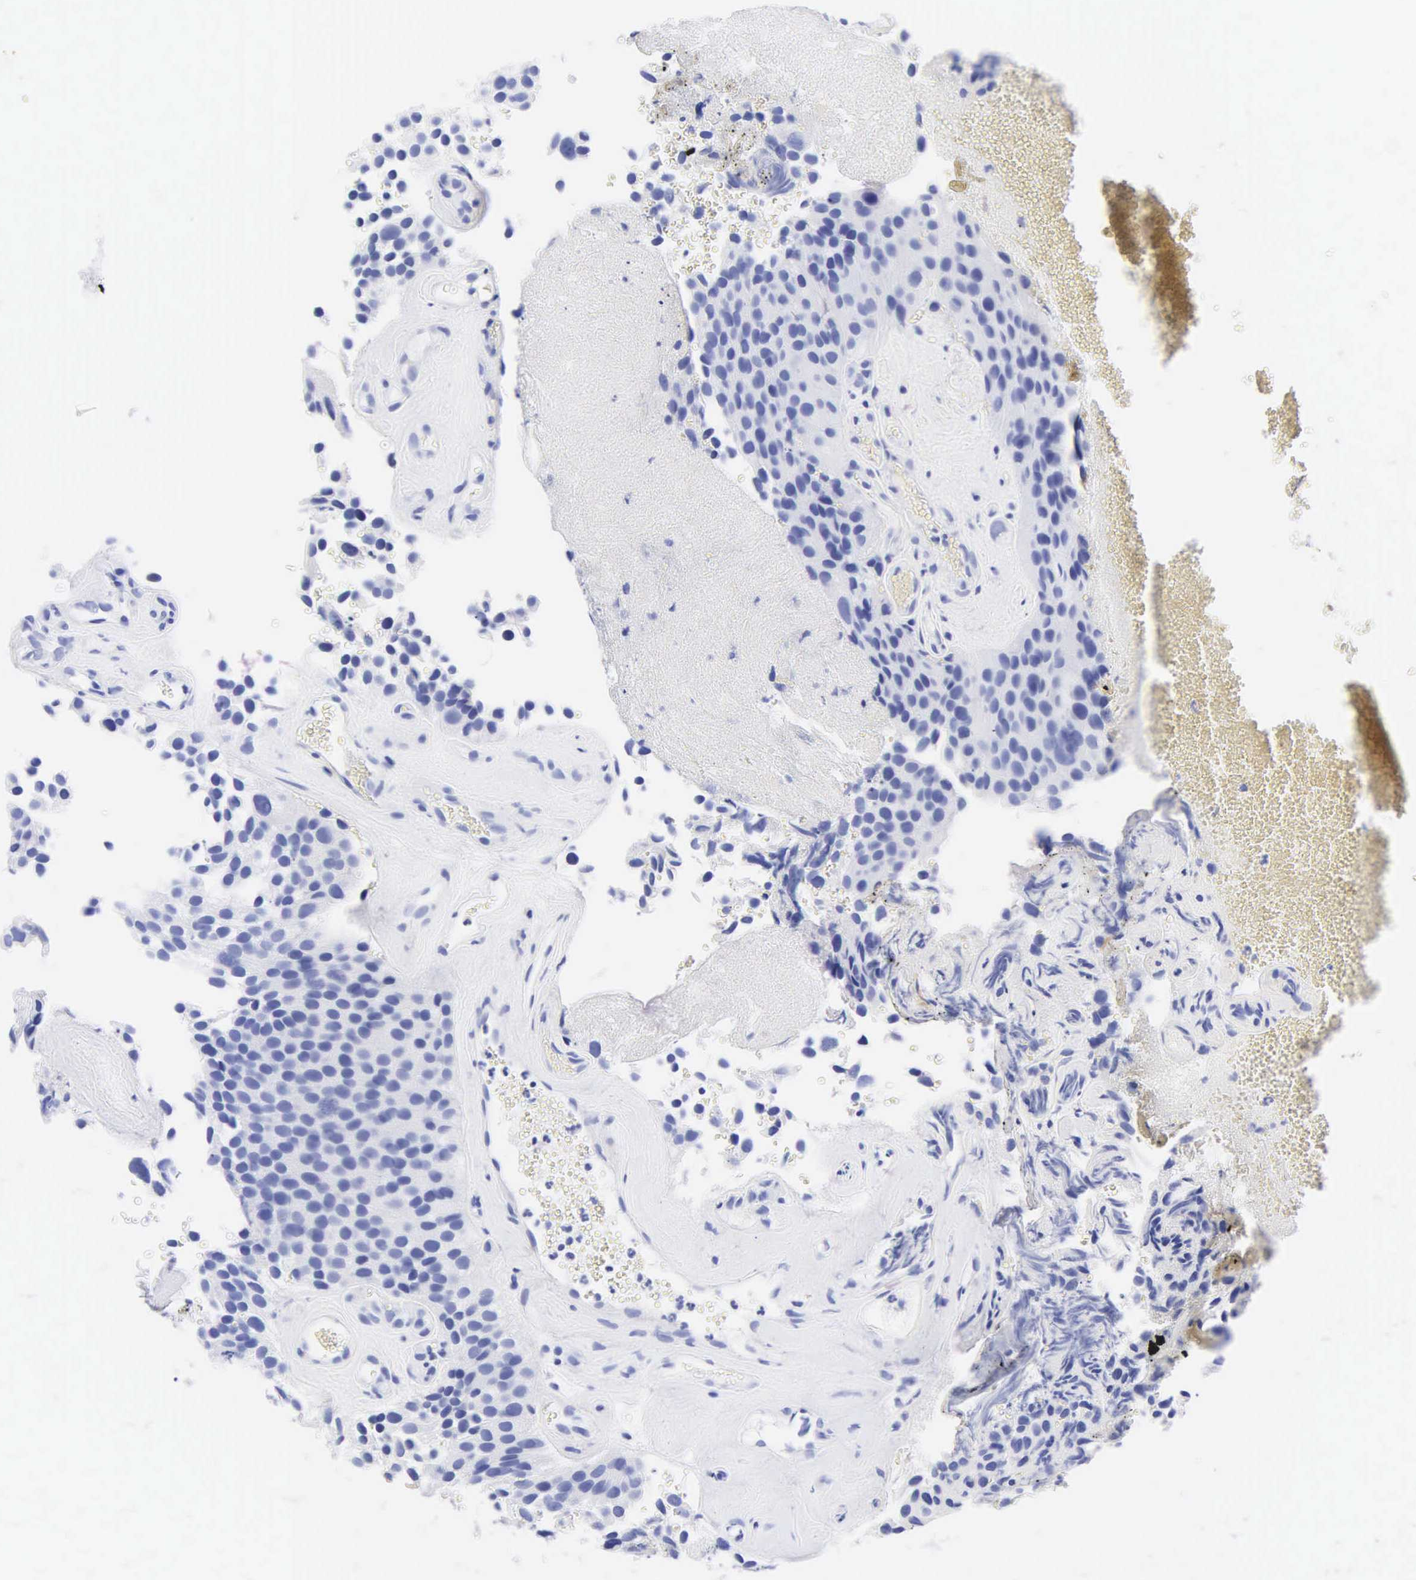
{"staining": {"intensity": "negative", "quantity": "none", "location": "none"}, "tissue": "urothelial cancer", "cell_type": "Tumor cells", "image_type": "cancer", "snomed": [{"axis": "morphology", "description": "Urothelial carcinoma, High grade"}, {"axis": "topography", "description": "Urinary bladder"}], "caption": "The photomicrograph displays no significant staining in tumor cells of urothelial carcinoma (high-grade).", "gene": "DES", "patient": {"sex": "male", "age": 72}}